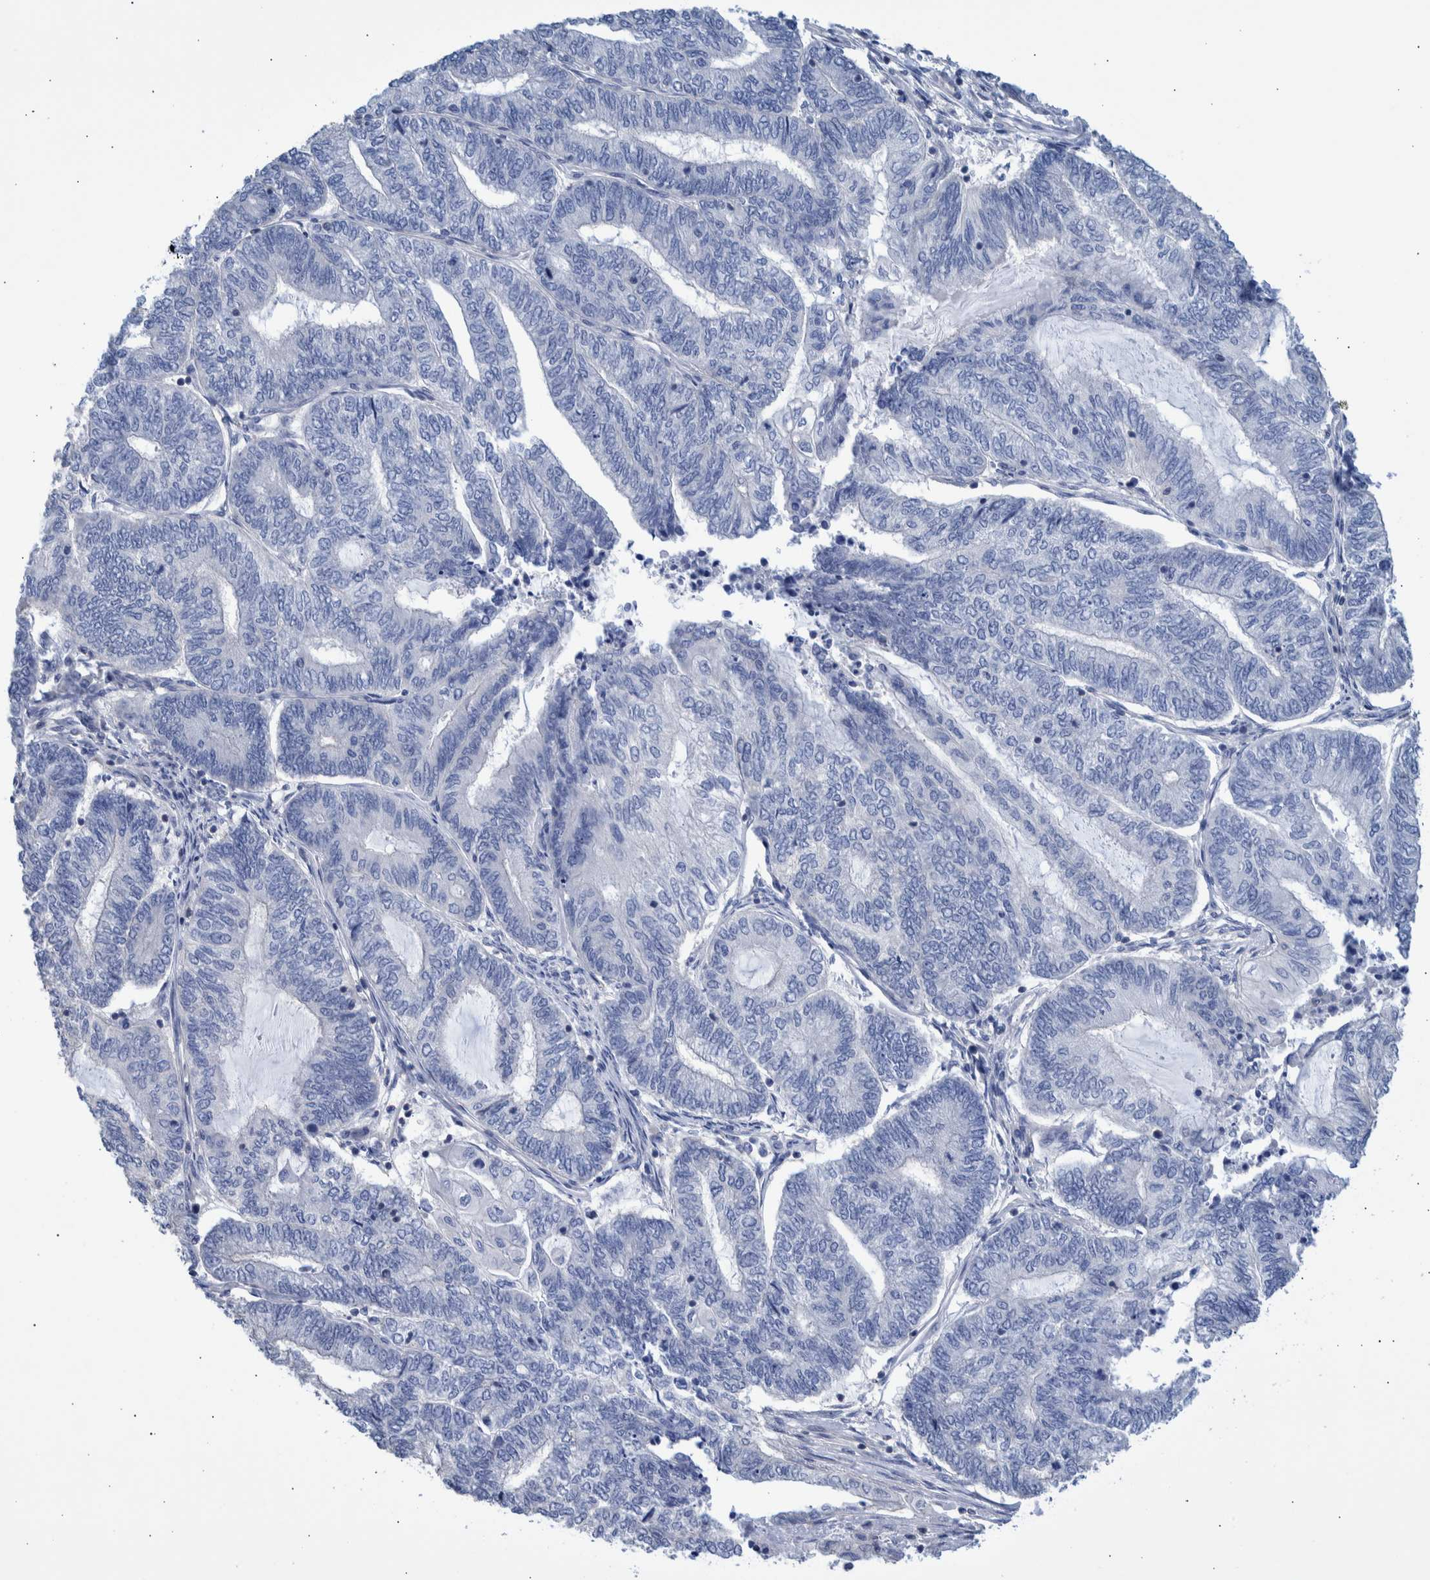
{"staining": {"intensity": "negative", "quantity": "none", "location": "none"}, "tissue": "endometrial cancer", "cell_type": "Tumor cells", "image_type": "cancer", "snomed": [{"axis": "morphology", "description": "Adenocarcinoma, NOS"}, {"axis": "topography", "description": "Uterus"}, {"axis": "topography", "description": "Endometrium"}], "caption": "An immunohistochemistry (IHC) image of endometrial adenocarcinoma is shown. There is no staining in tumor cells of endometrial adenocarcinoma.", "gene": "PPP3CC", "patient": {"sex": "female", "age": 70}}